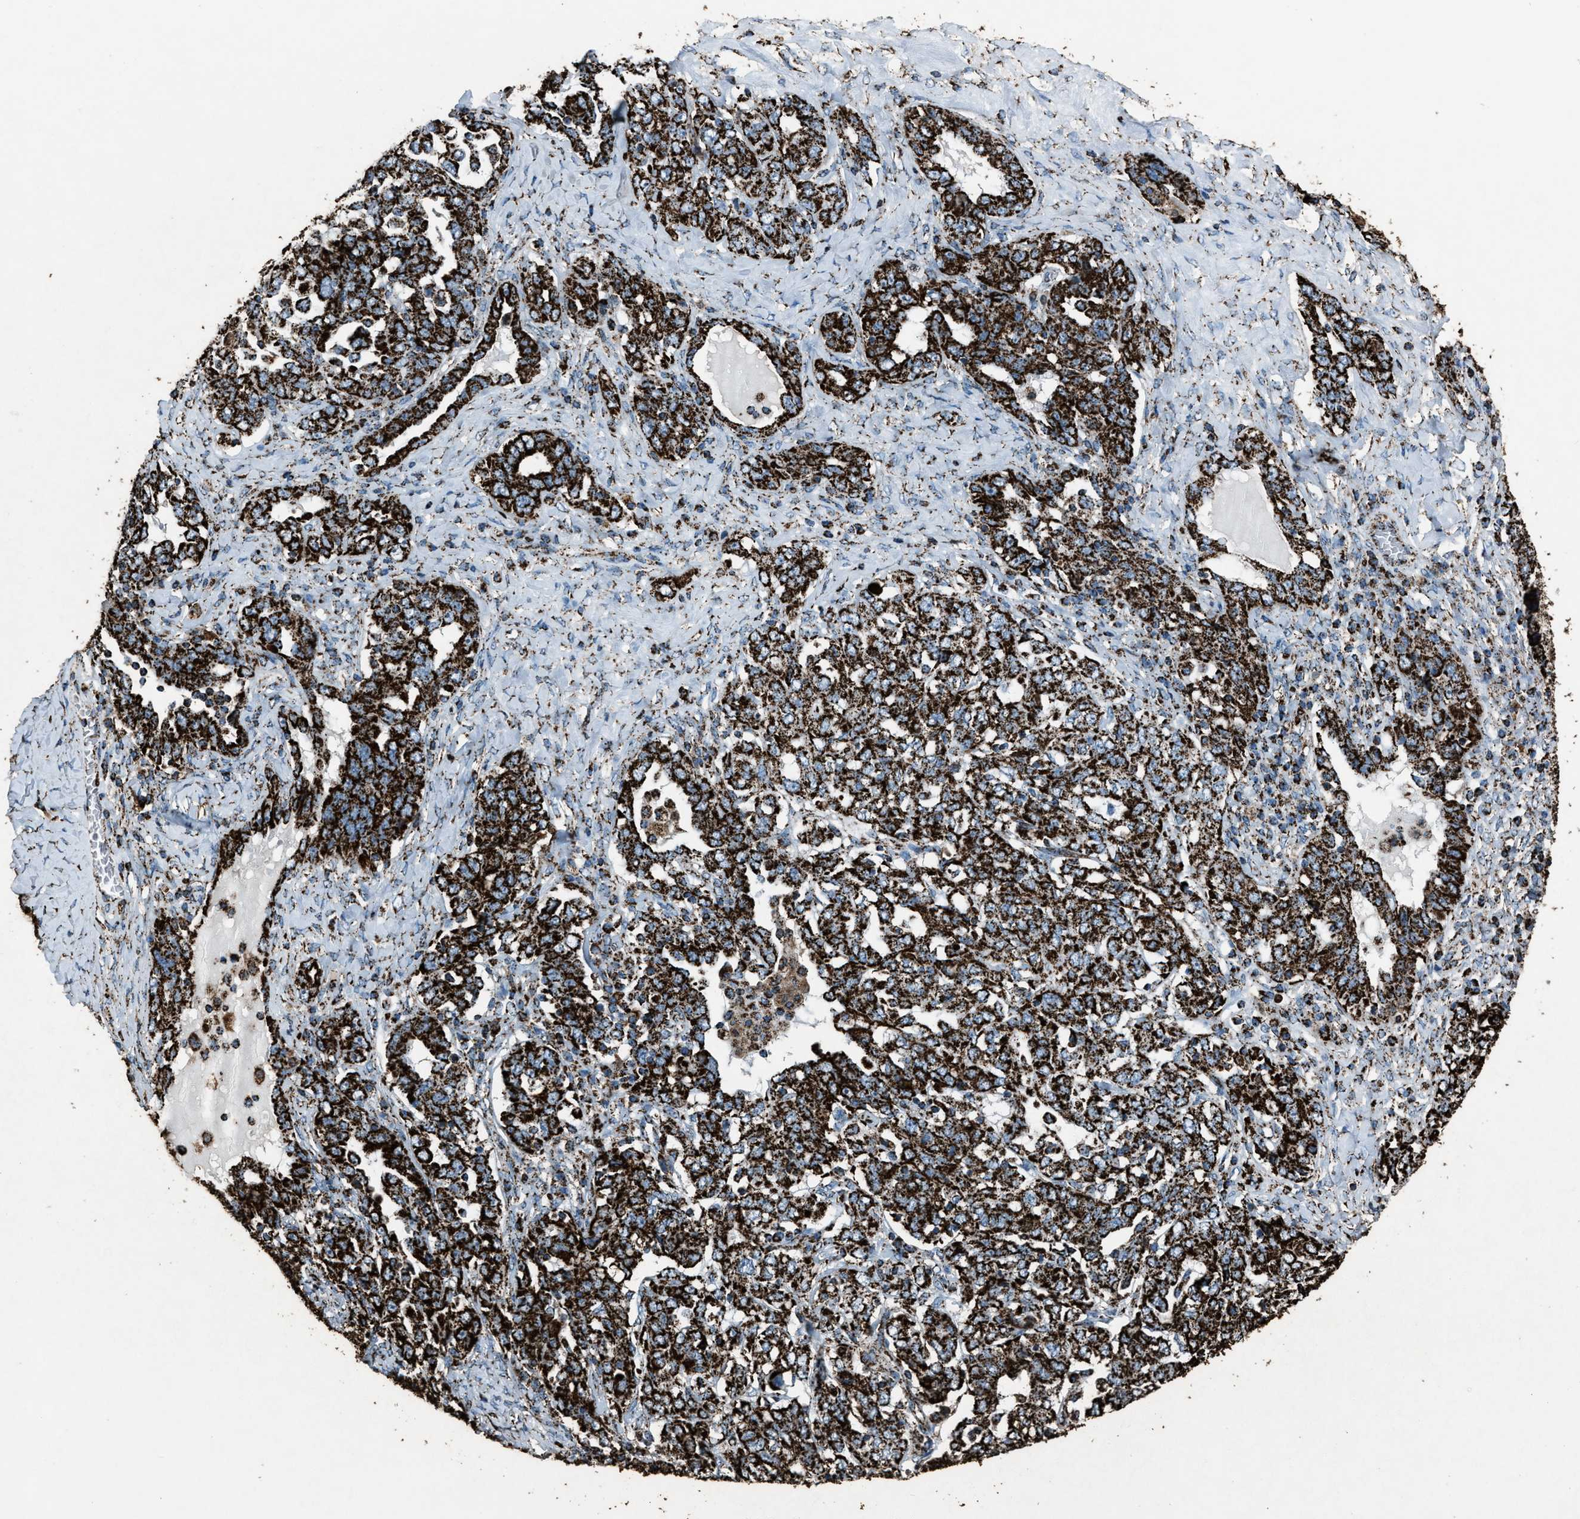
{"staining": {"intensity": "strong", "quantity": ">75%", "location": "cytoplasmic/membranous"}, "tissue": "ovarian cancer", "cell_type": "Tumor cells", "image_type": "cancer", "snomed": [{"axis": "morphology", "description": "Carcinoma, endometroid"}, {"axis": "topography", "description": "Ovary"}], "caption": "Protein staining reveals strong cytoplasmic/membranous expression in approximately >75% of tumor cells in endometroid carcinoma (ovarian).", "gene": "MDH2", "patient": {"sex": "female", "age": 62}}